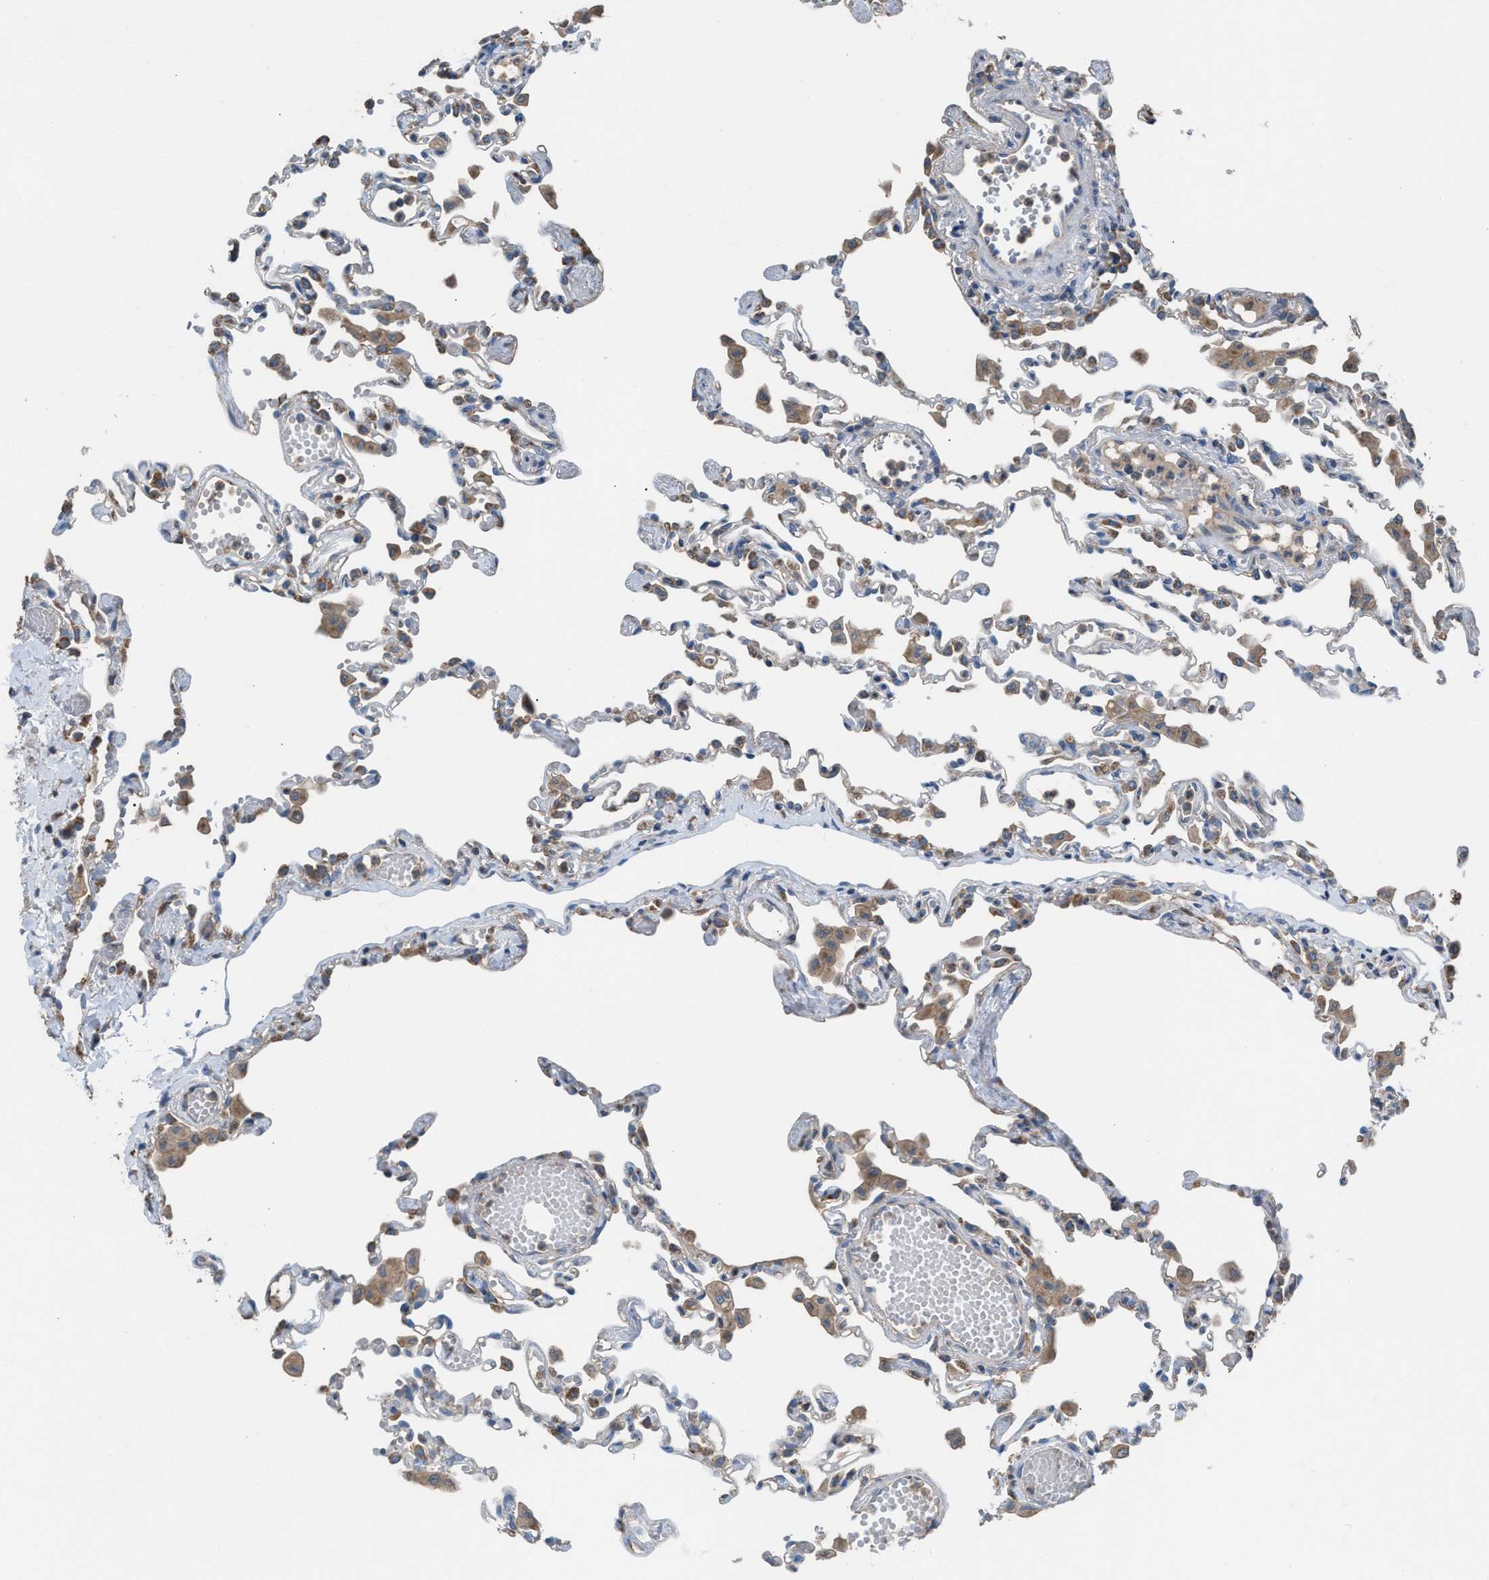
{"staining": {"intensity": "weak", "quantity": "<25%", "location": "cytoplasmic/membranous"}, "tissue": "lung", "cell_type": "Alveolar cells", "image_type": "normal", "snomed": [{"axis": "morphology", "description": "Normal tissue, NOS"}, {"axis": "topography", "description": "Bronchus"}, {"axis": "topography", "description": "Lung"}], "caption": "Micrograph shows no significant protein positivity in alveolar cells of unremarkable lung. Nuclei are stained in blue.", "gene": "TPK1", "patient": {"sex": "female", "age": 49}}